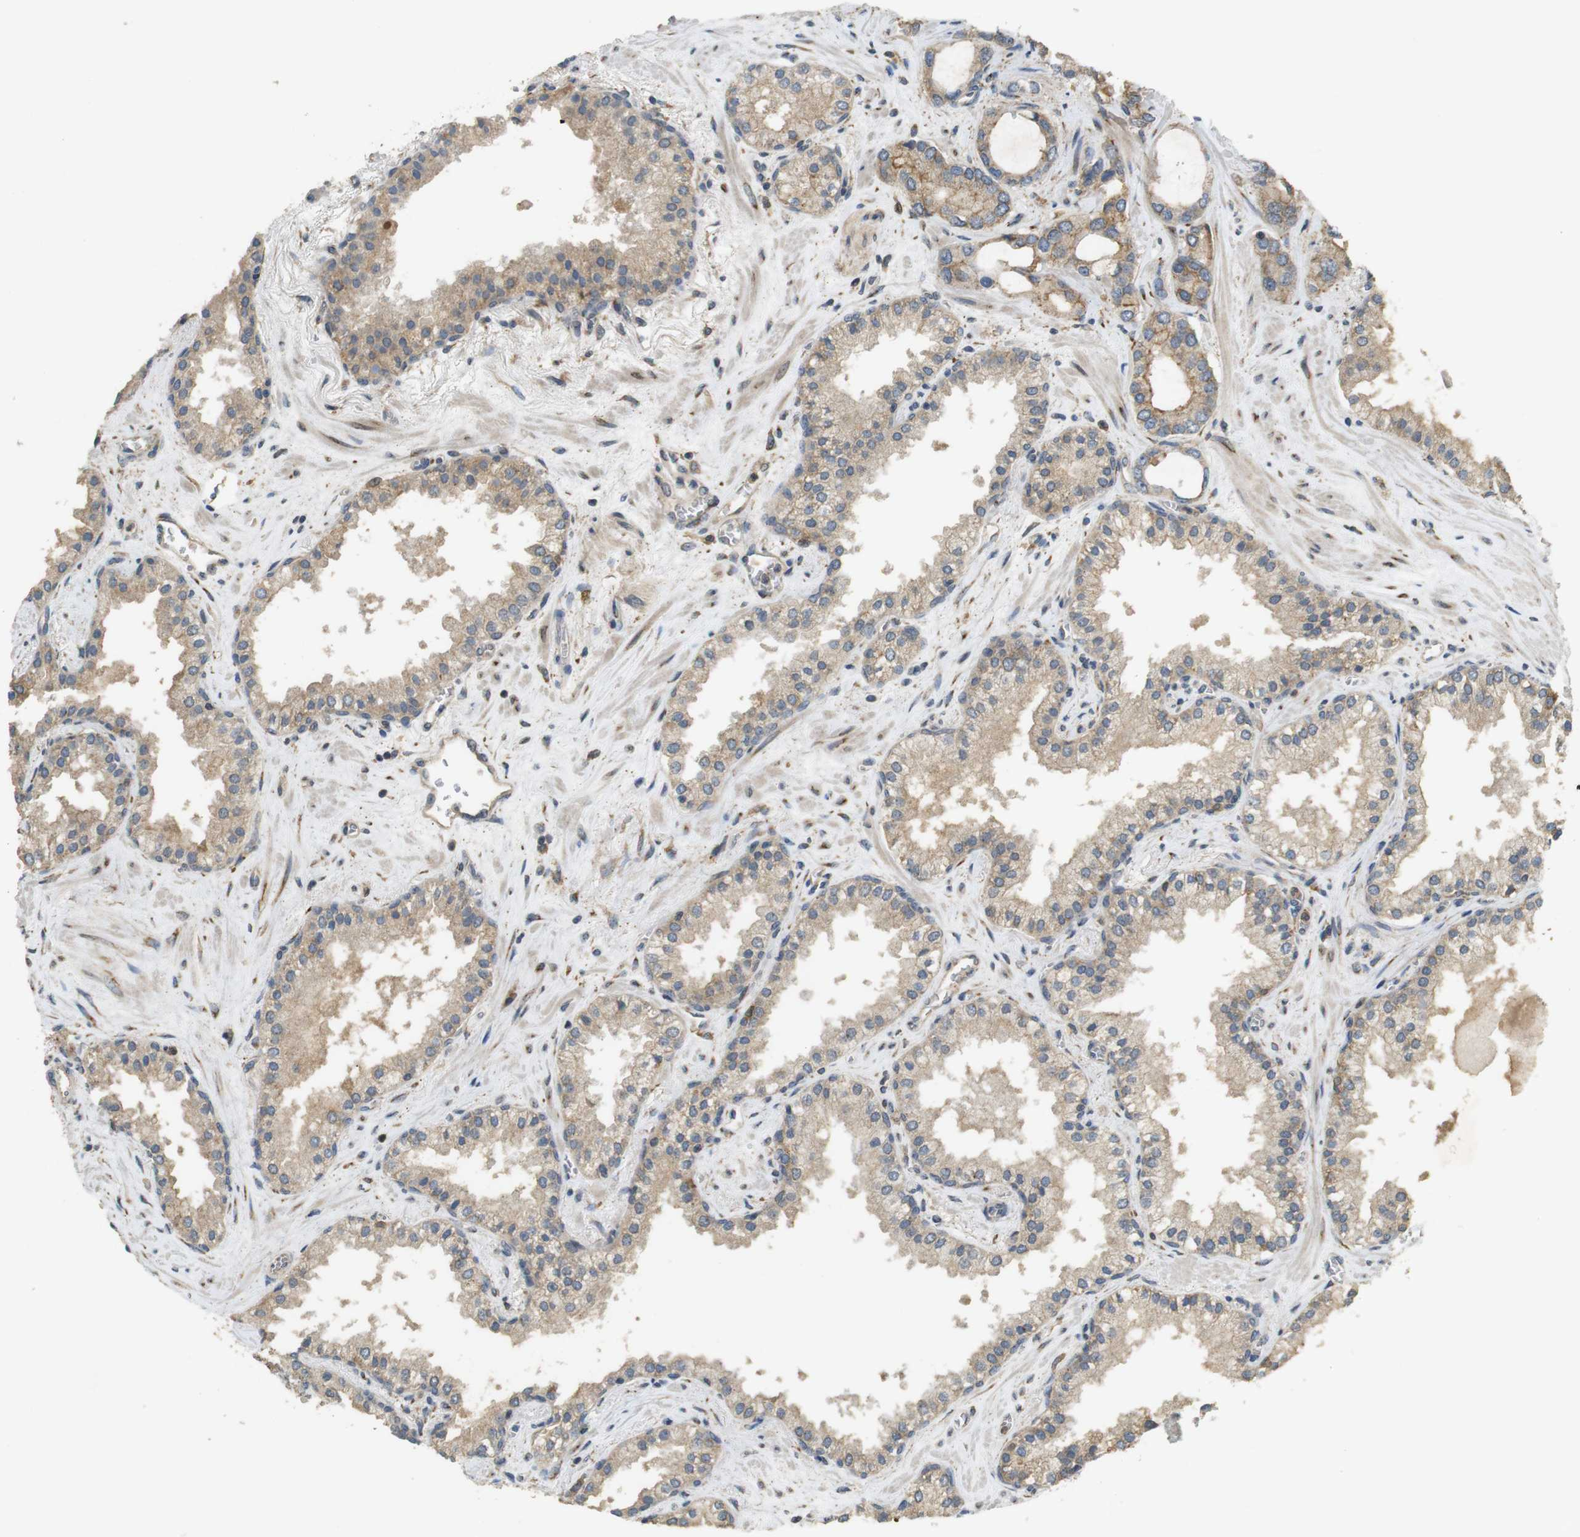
{"staining": {"intensity": "weak", "quantity": ">75%", "location": "cytoplasmic/membranous"}, "tissue": "prostate cancer", "cell_type": "Tumor cells", "image_type": "cancer", "snomed": [{"axis": "morphology", "description": "Adenocarcinoma, Low grade"}, {"axis": "topography", "description": "Prostate"}], "caption": "A brown stain labels weak cytoplasmic/membranous staining of a protein in low-grade adenocarcinoma (prostate) tumor cells.", "gene": "ARHGAP24", "patient": {"sex": "male", "age": 60}}